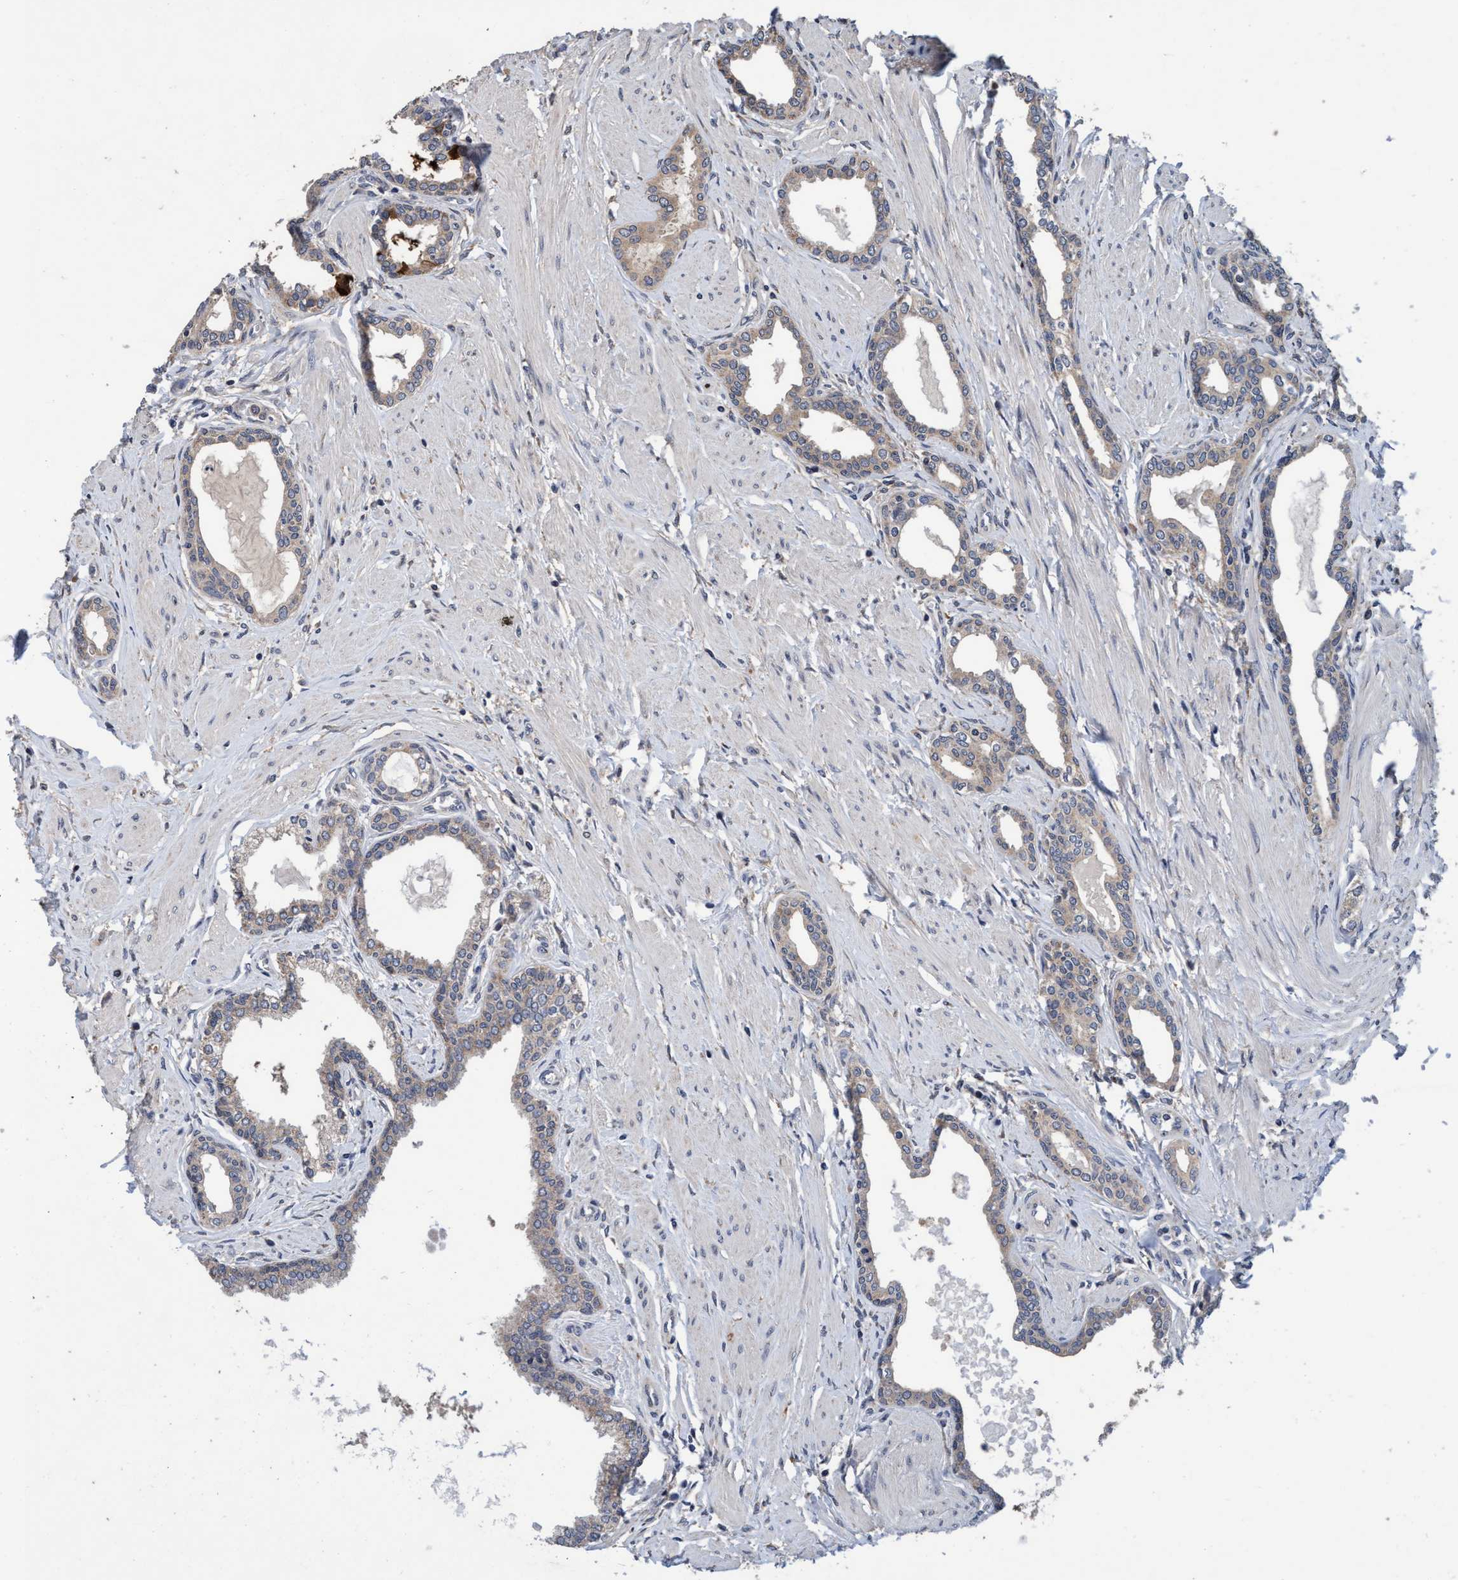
{"staining": {"intensity": "weak", "quantity": "<25%", "location": "cytoplasmic/membranous"}, "tissue": "prostate cancer", "cell_type": "Tumor cells", "image_type": "cancer", "snomed": [{"axis": "morphology", "description": "Adenocarcinoma, High grade"}, {"axis": "topography", "description": "Prostate"}], "caption": "Immunohistochemistry of high-grade adenocarcinoma (prostate) shows no staining in tumor cells.", "gene": "CALCOCO2", "patient": {"sex": "male", "age": 52}}